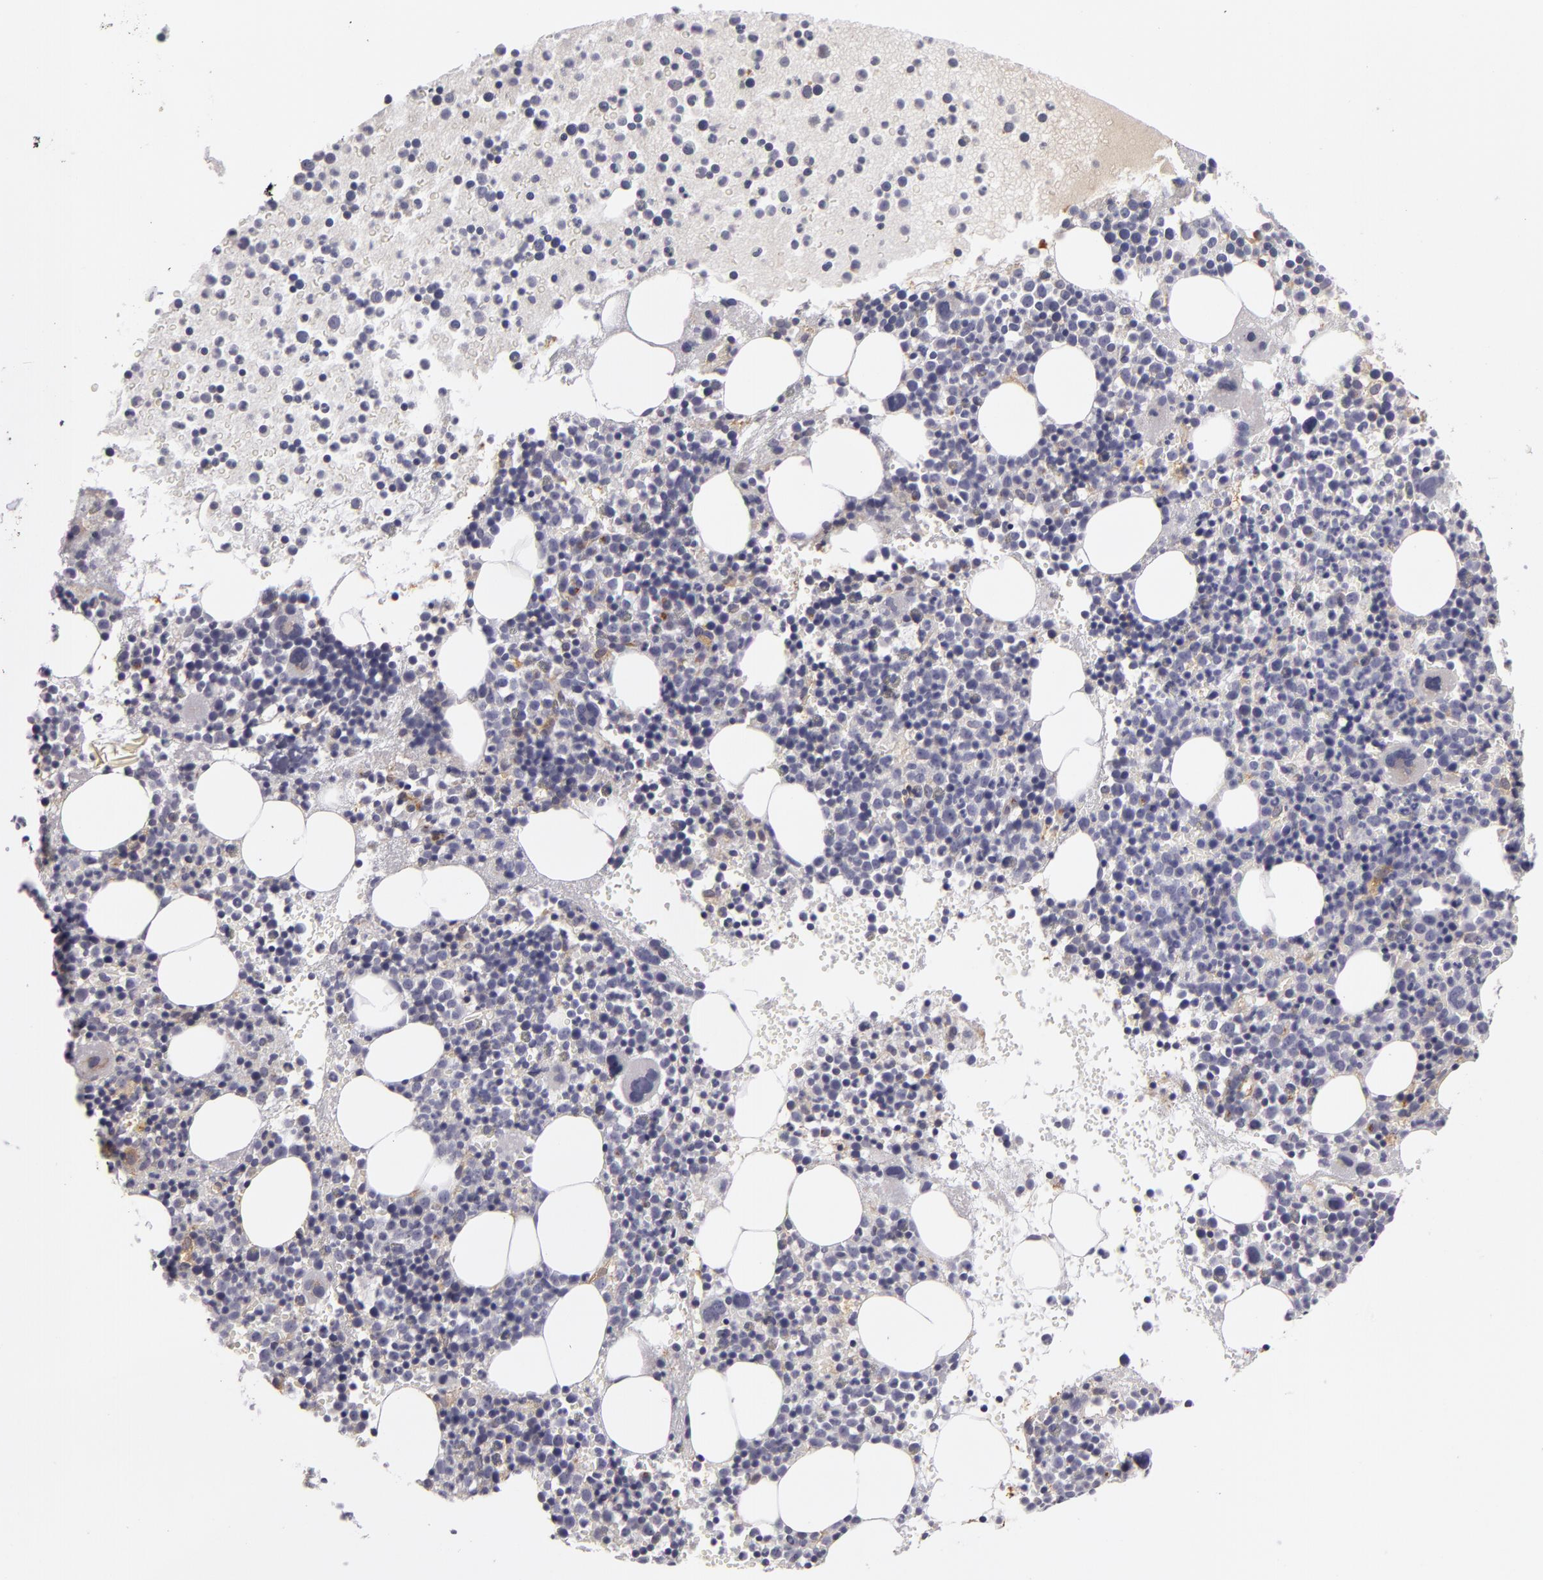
{"staining": {"intensity": "negative", "quantity": "none", "location": "none"}, "tissue": "bone marrow", "cell_type": "Hematopoietic cells", "image_type": "normal", "snomed": [{"axis": "morphology", "description": "Normal tissue, NOS"}, {"axis": "topography", "description": "Bone marrow"}], "caption": "Normal bone marrow was stained to show a protein in brown. There is no significant positivity in hematopoietic cells. (Immunohistochemistry, brightfield microscopy, high magnification).", "gene": "ZNF229", "patient": {"sex": "male", "age": 34}}